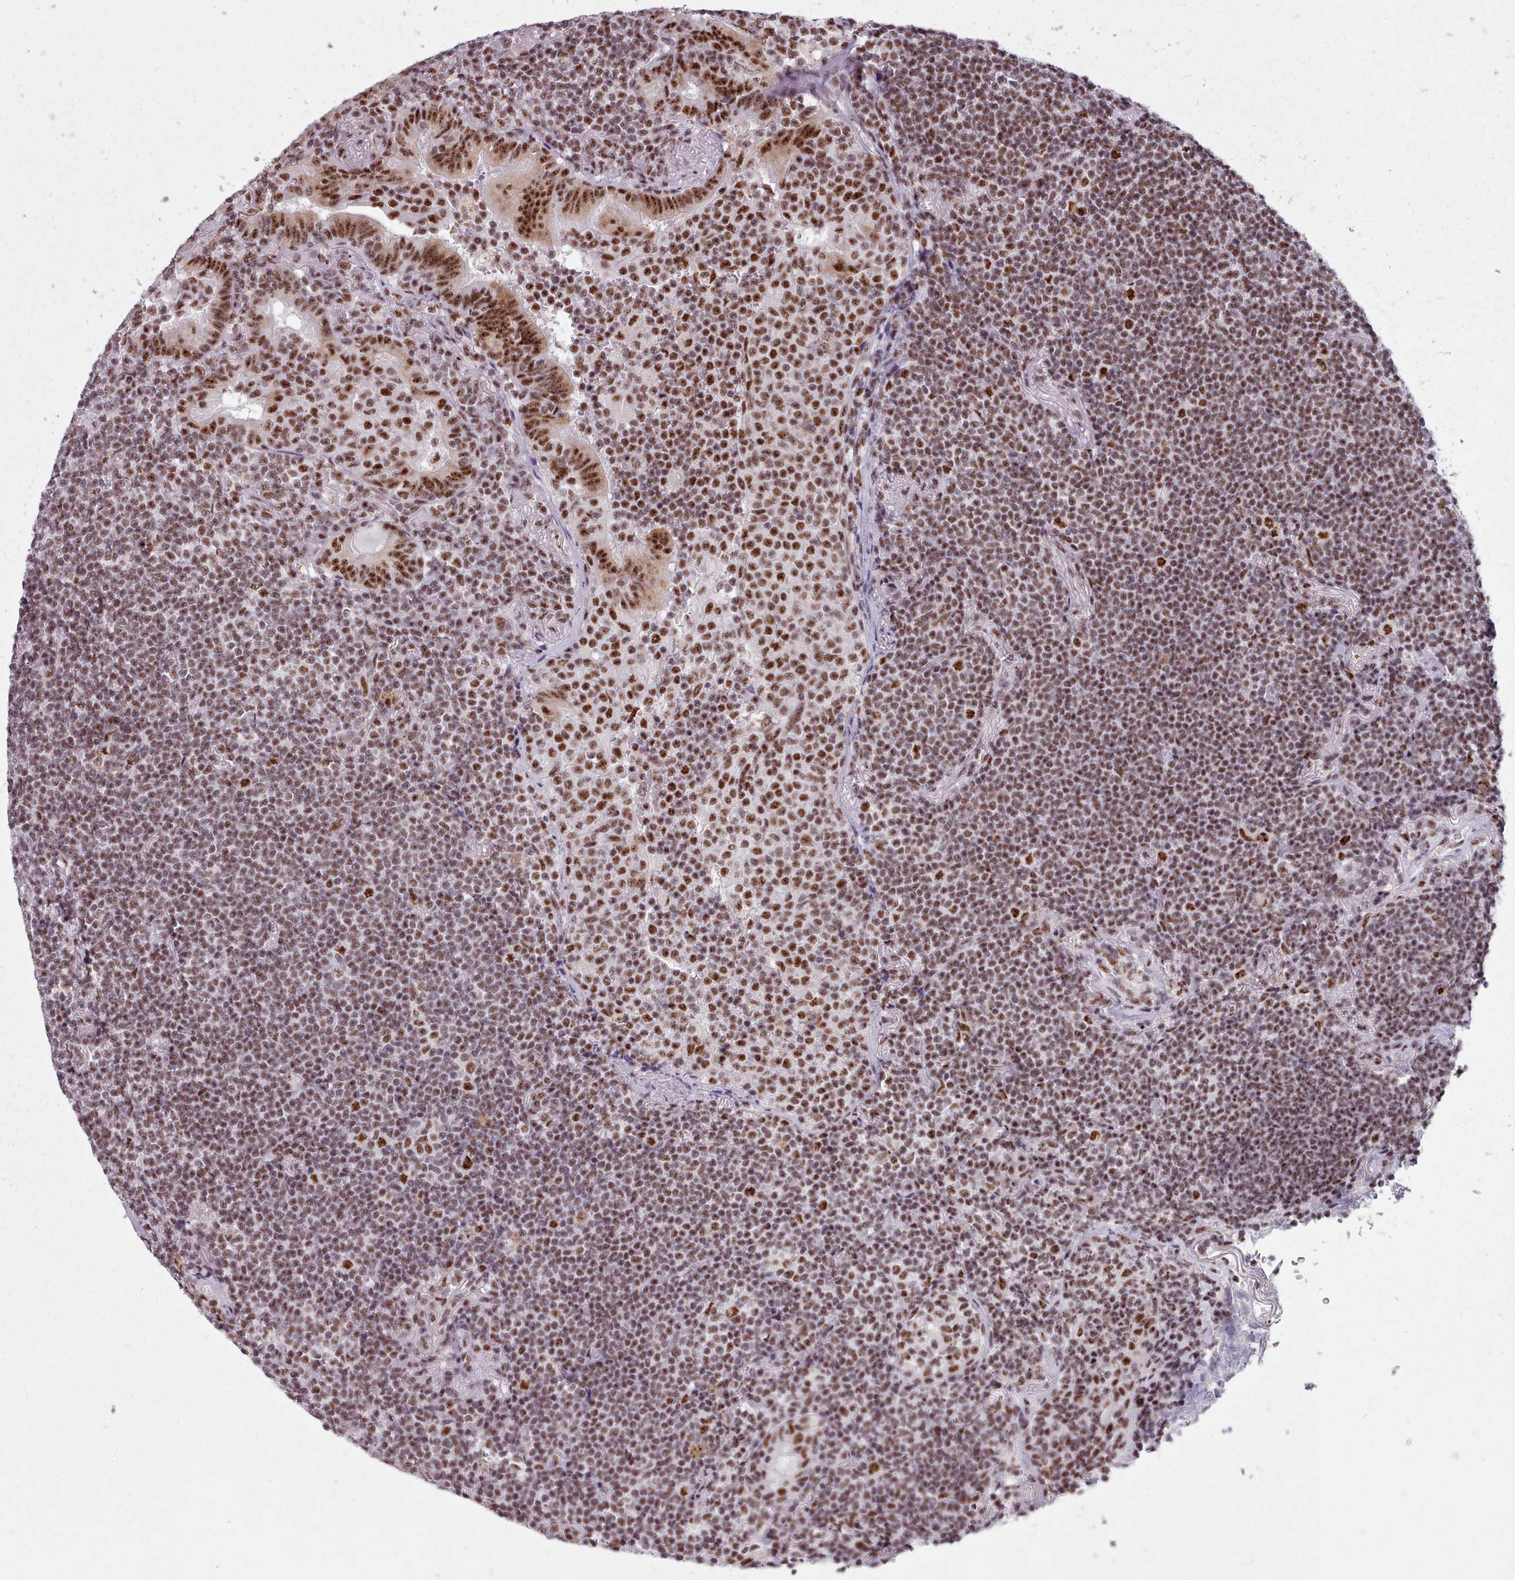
{"staining": {"intensity": "moderate", "quantity": ">75%", "location": "nuclear"}, "tissue": "lymphoma", "cell_type": "Tumor cells", "image_type": "cancer", "snomed": [{"axis": "morphology", "description": "Malignant lymphoma, non-Hodgkin's type, Low grade"}, {"axis": "topography", "description": "Lung"}], "caption": "High-power microscopy captured an IHC image of malignant lymphoma, non-Hodgkin's type (low-grade), revealing moderate nuclear expression in approximately >75% of tumor cells. (DAB (3,3'-diaminobenzidine) IHC, brown staining for protein, blue staining for nuclei).", "gene": "SRRM1", "patient": {"sex": "female", "age": 71}}